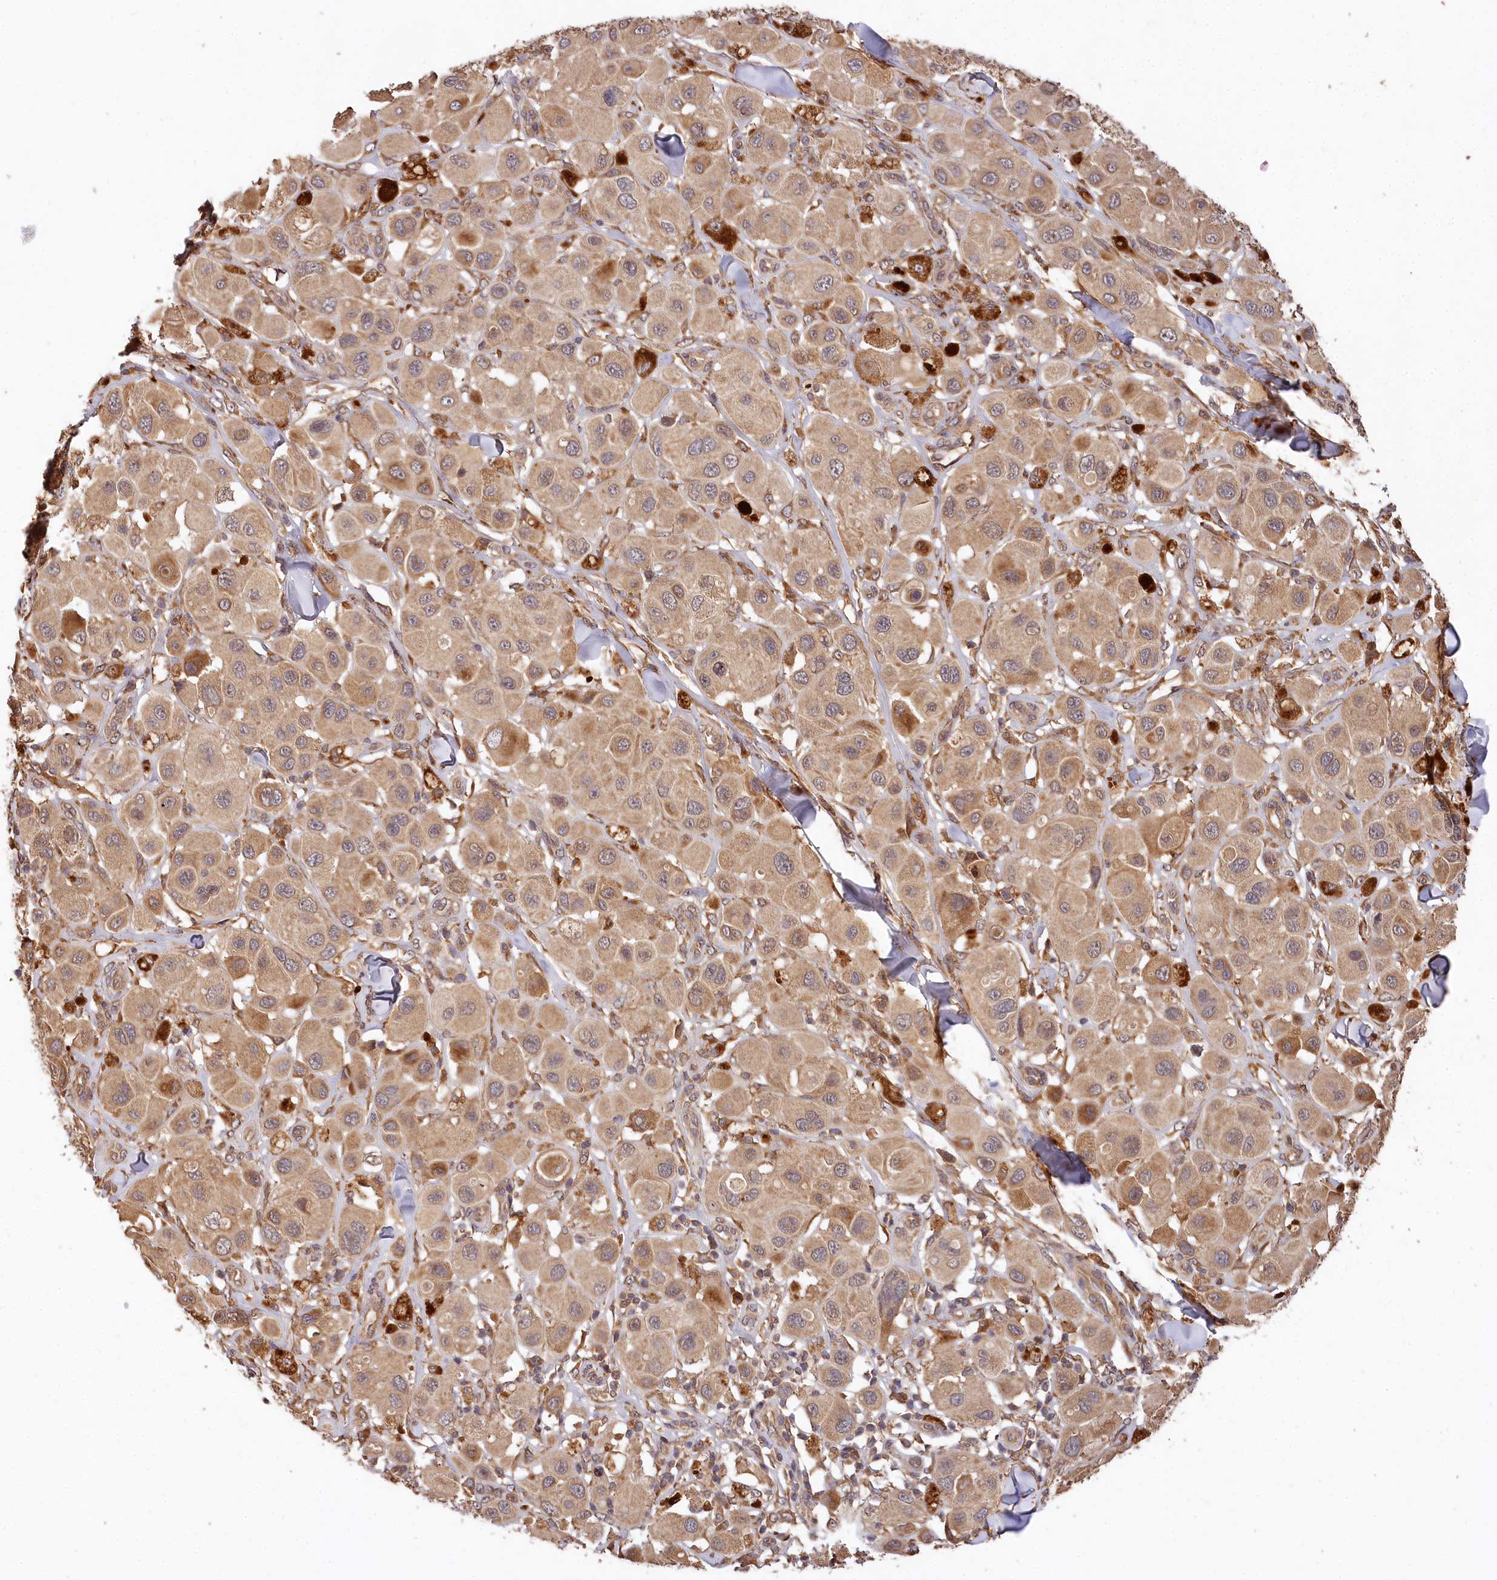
{"staining": {"intensity": "weak", "quantity": ">75%", "location": "cytoplasmic/membranous"}, "tissue": "melanoma", "cell_type": "Tumor cells", "image_type": "cancer", "snomed": [{"axis": "morphology", "description": "Malignant melanoma, Metastatic site"}, {"axis": "topography", "description": "Skin"}], "caption": "Malignant melanoma (metastatic site) stained for a protein exhibits weak cytoplasmic/membranous positivity in tumor cells. The staining is performed using DAB (3,3'-diaminobenzidine) brown chromogen to label protein expression. The nuclei are counter-stained blue using hematoxylin.", "gene": "MCF2L2", "patient": {"sex": "male", "age": 41}}